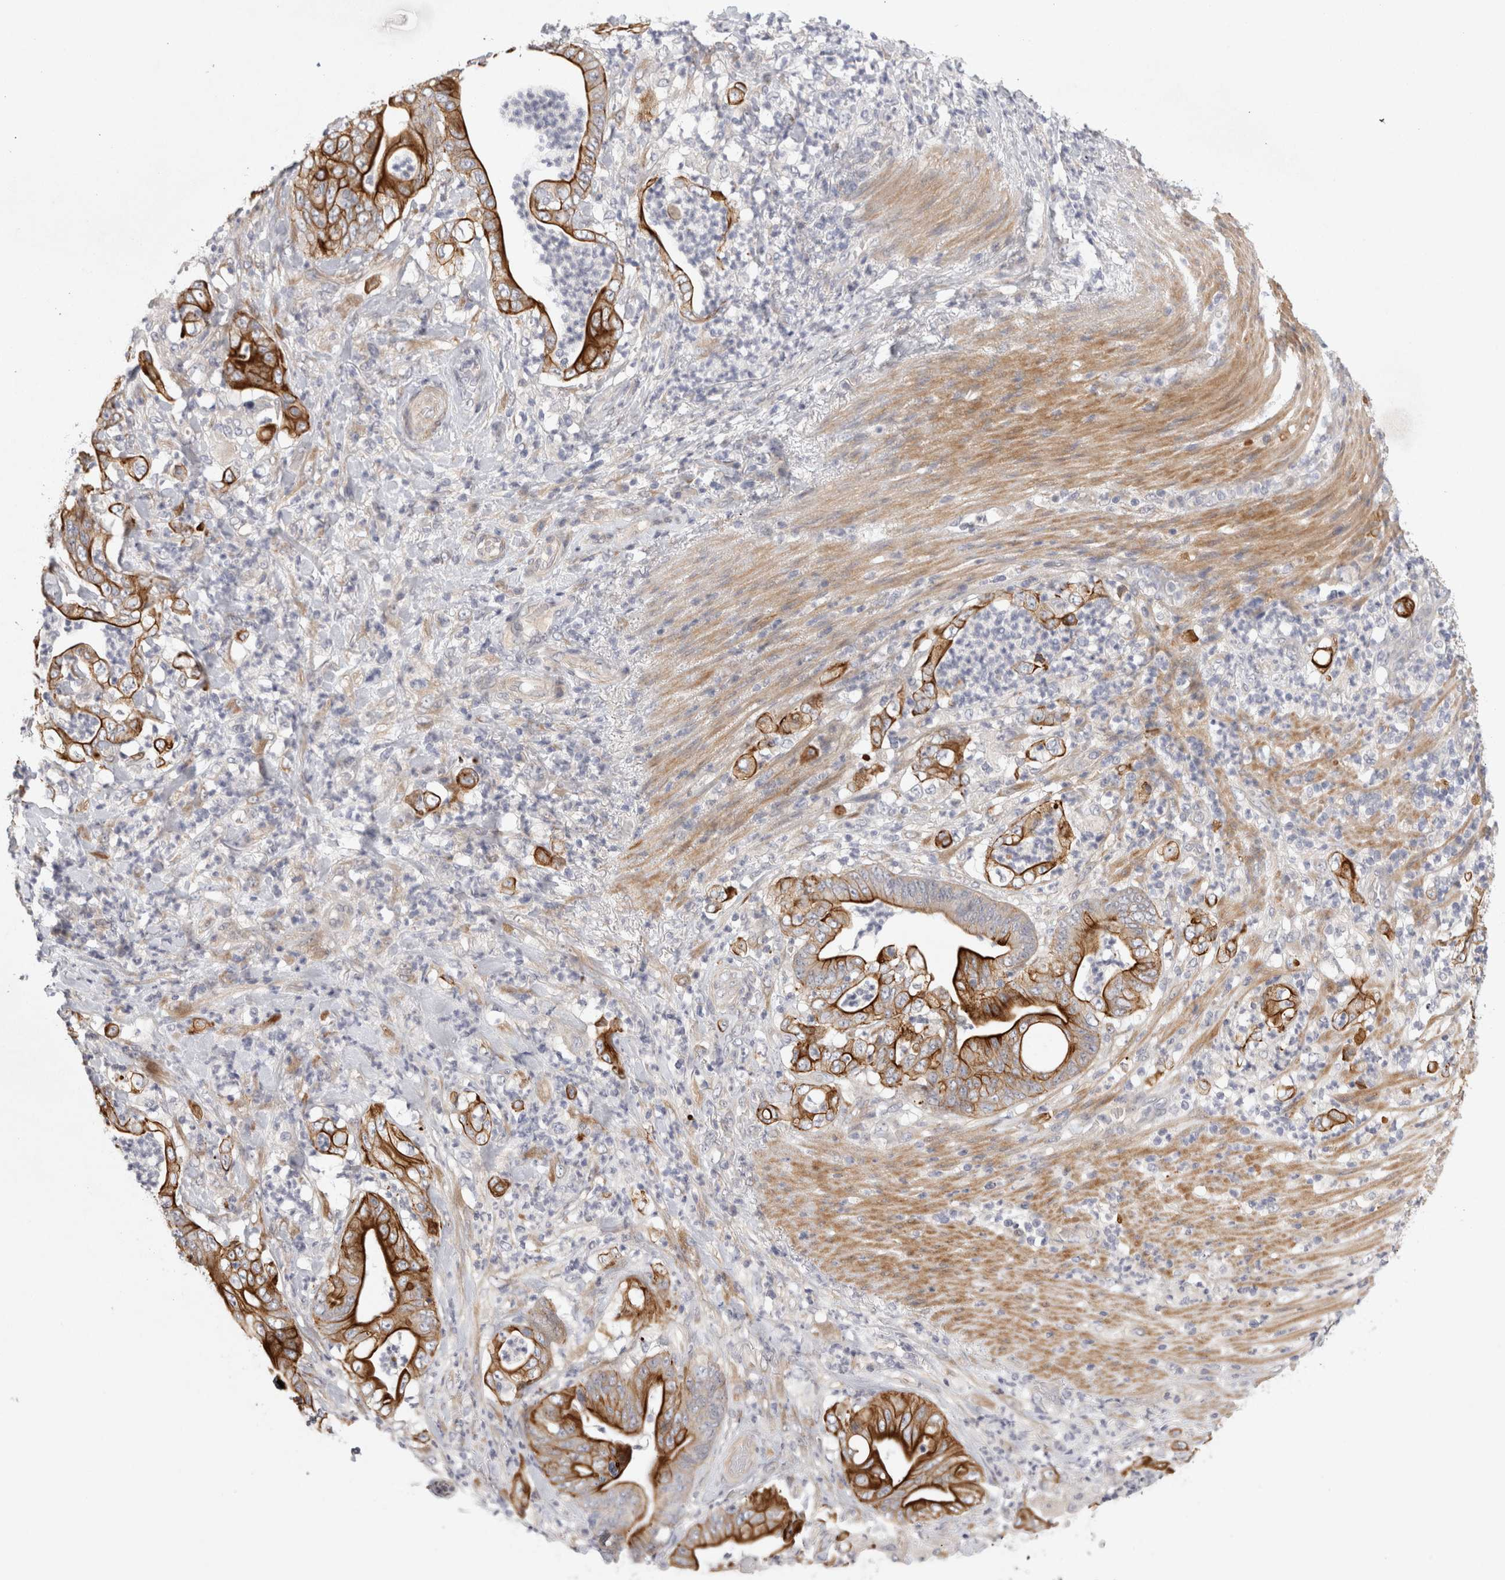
{"staining": {"intensity": "strong", "quantity": ">75%", "location": "cytoplasmic/membranous"}, "tissue": "stomach cancer", "cell_type": "Tumor cells", "image_type": "cancer", "snomed": [{"axis": "morphology", "description": "Adenocarcinoma, NOS"}, {"axis": "topography", "description": "Stomach"}], "caption": "High-magnification brightfield microscopy of stomach adenocarcinoma stained with DAB (3,3'-diaminobenzidine) (brown) and counterstained with hematoxylin (blue). tumor cells exhibit strong cytoplasmic/membranous positivity is seen in about>75% of cells. The staining was performed using DAB, with brown indicating positive protein expression. Nuclei are stained blue with hematoxylin.", "gene": "BZW2", "patient": {"sex": "female", "age": 73}}